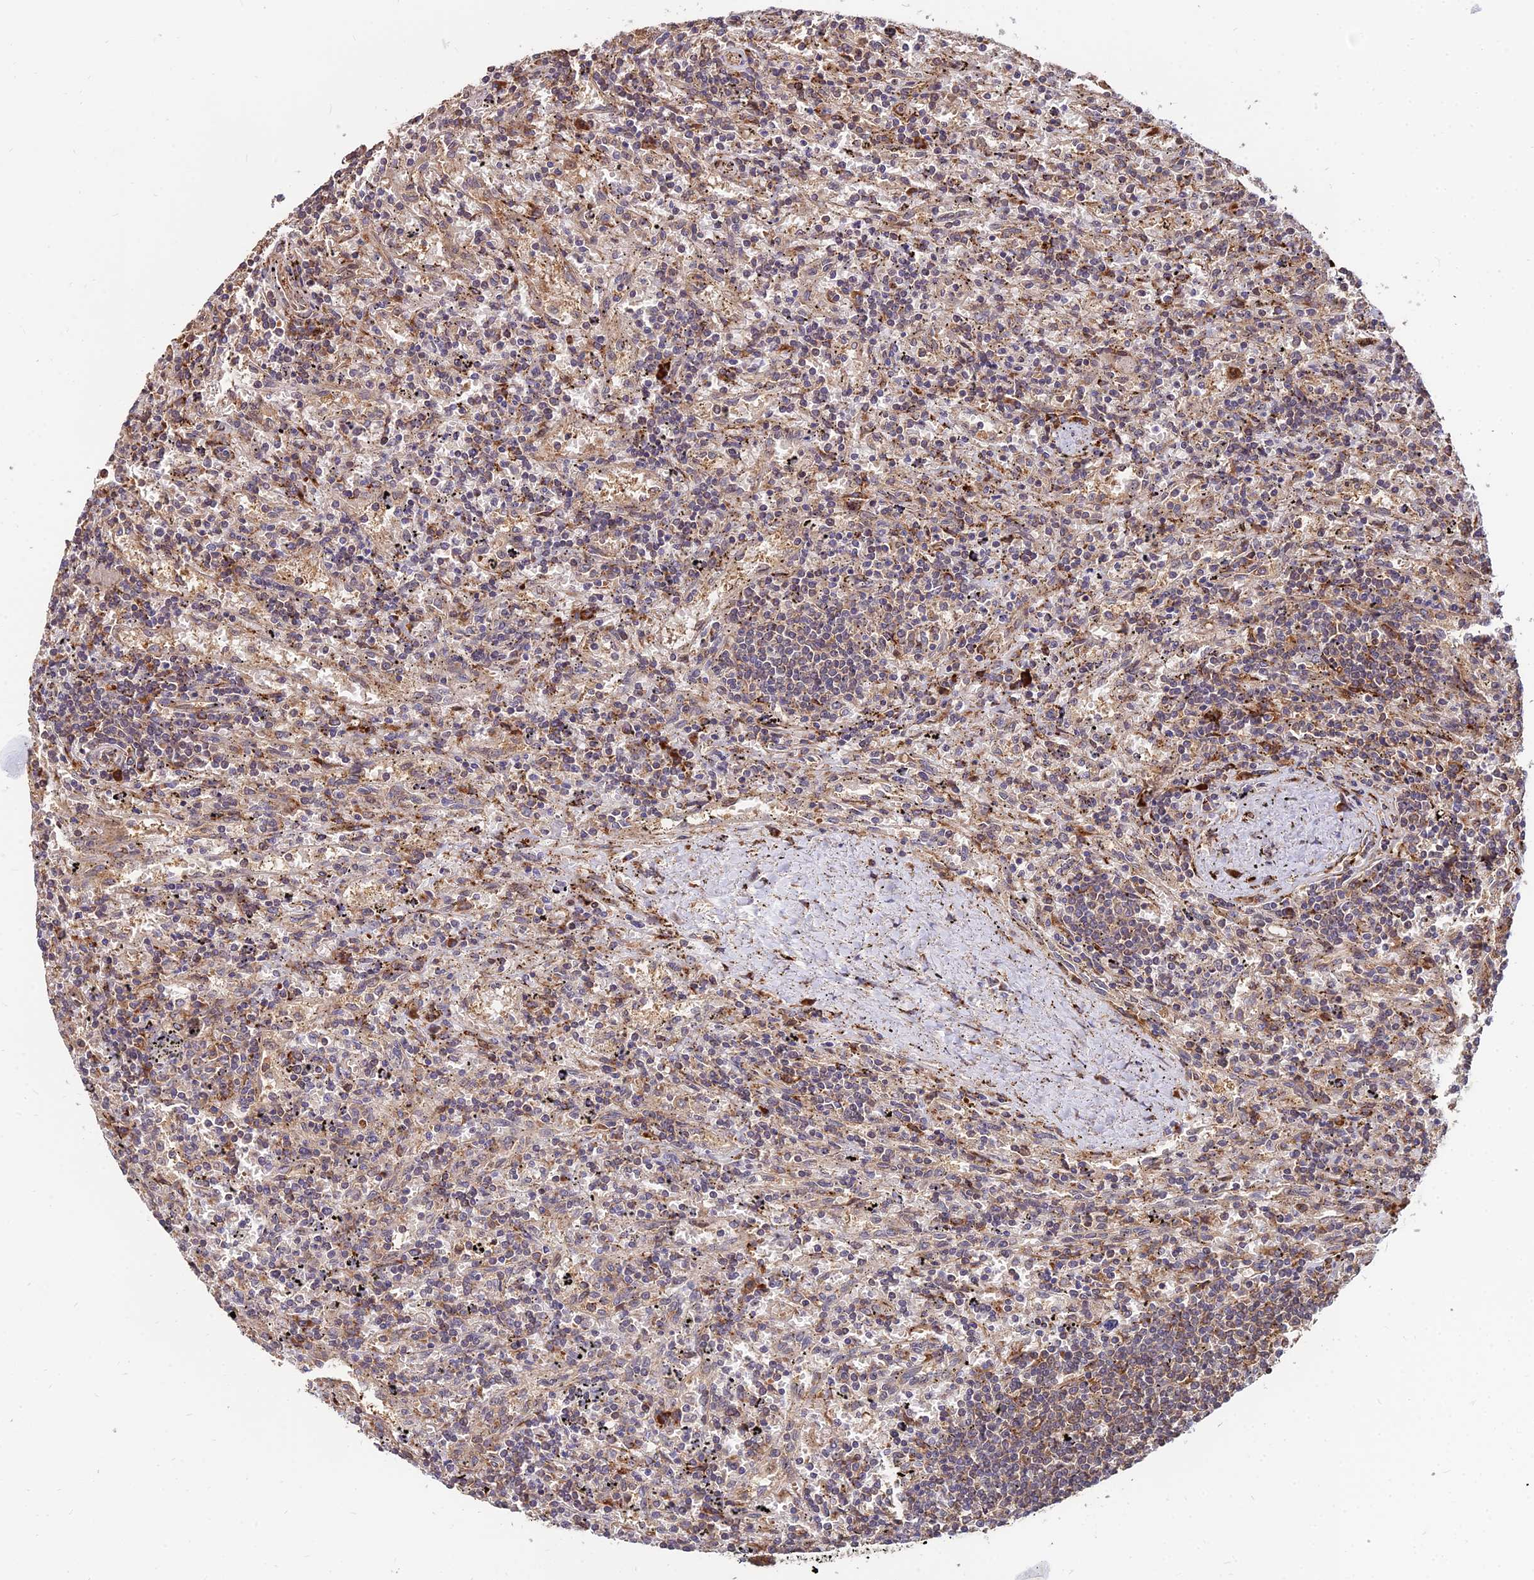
{"staining": {"intensity": "moderate", "quantity": "25%-75%", "location": "cytoplasmic/membranous"}, "tissue": "lymphoma", "cell_type": "Tumor cells", "image_type": "cancer", "snomed": [{"axis": "morphology", "description": "Malignant lymphoma, non-Hodgkin's type, Low grade"}, {"axis": "topography", "description": "Spleen"}], "caption": "The image demonstrates staining of lymphoma, revealing moderate cytoplasmic/membranous protein staining (brown color) within tumor cells.", "gene": "CCT6B", "patient": {"sex": "male", "age": 76}}